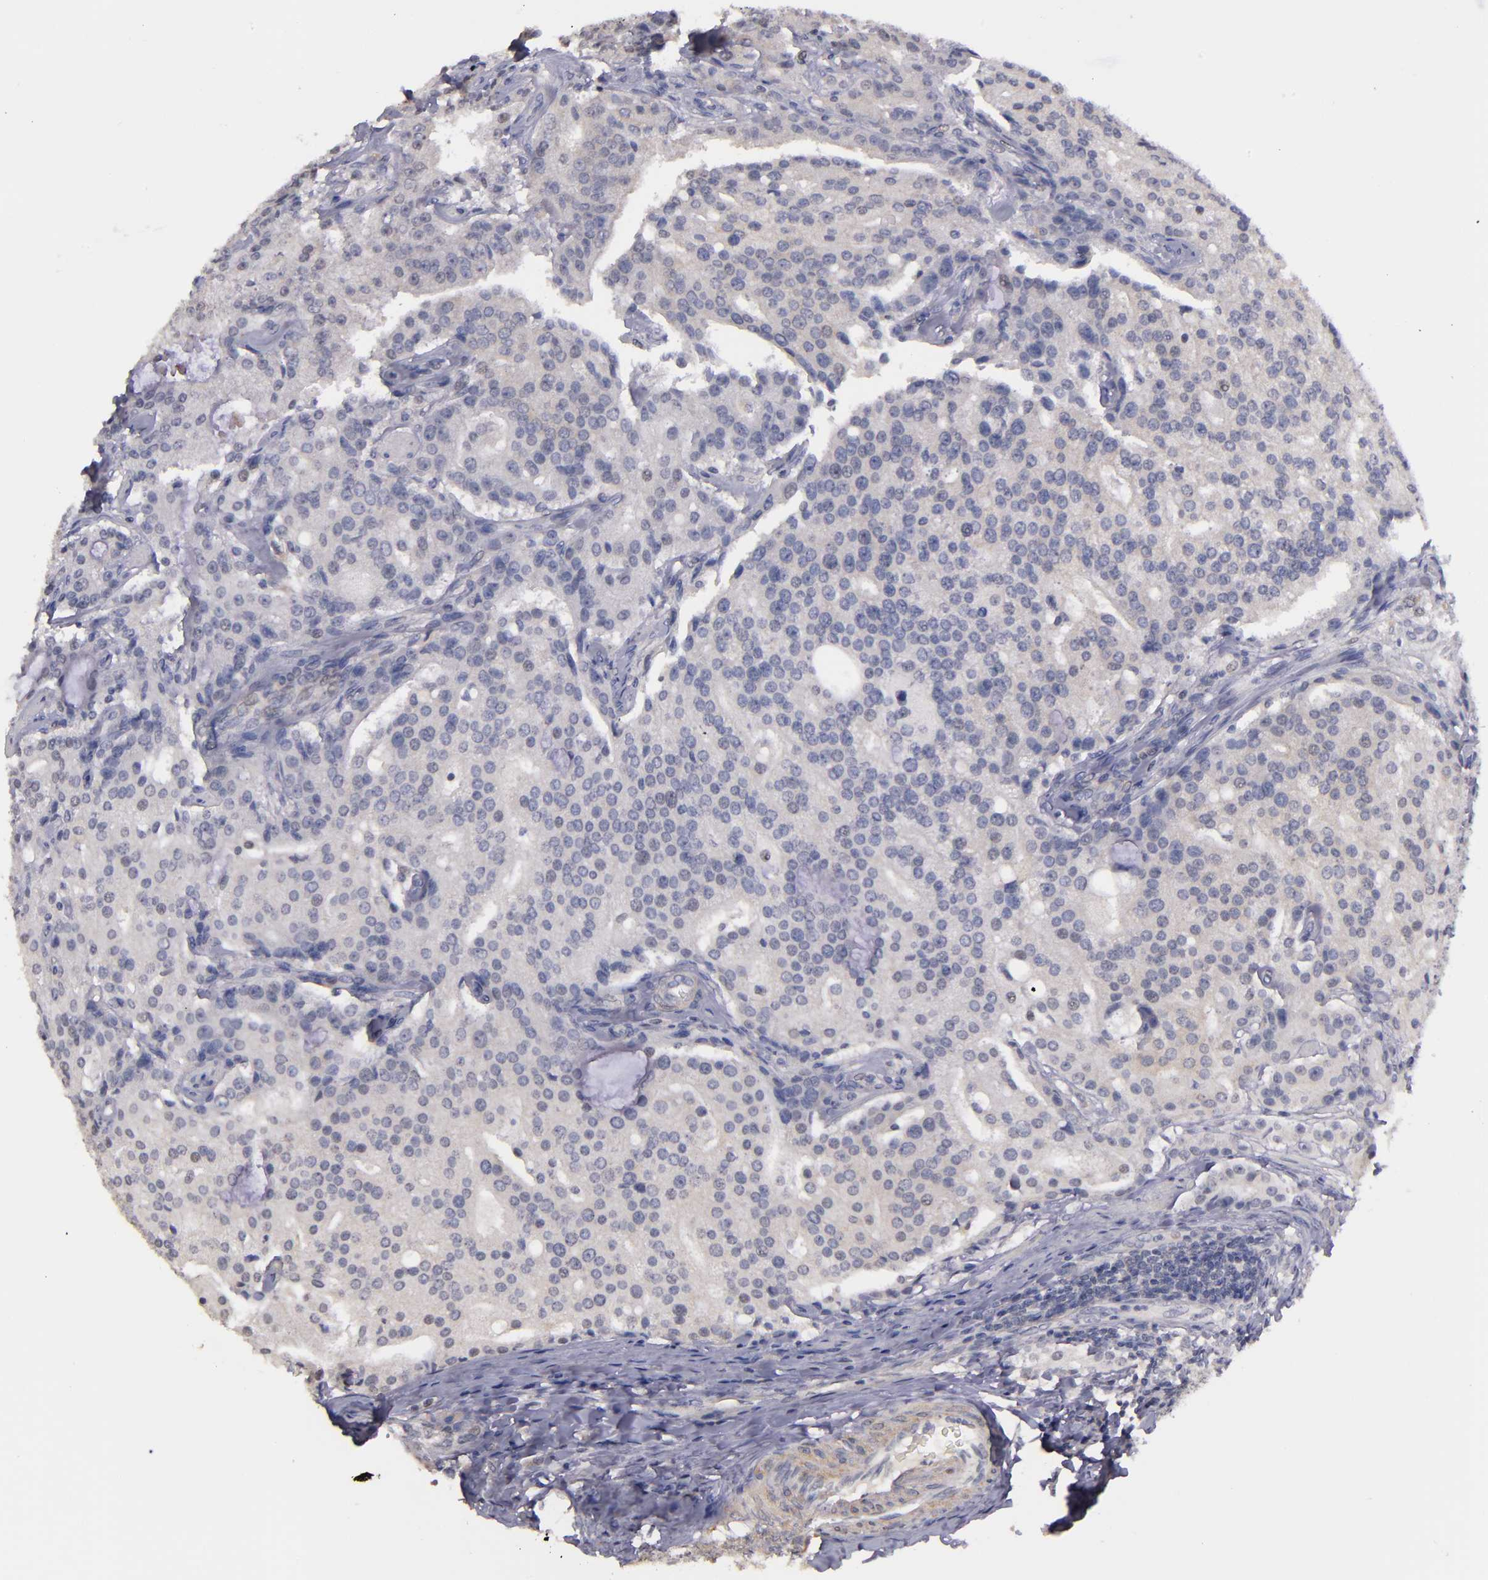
{"staining": {"intensity": "weak", "quantity": "<25%", "location": "nuclear"}, "tissue": "prostate cancer", "cell_type": "Tumor cells", "image_type": "cancer", "snomed": [{"axis": "morphology", "description": "Adenocarcinoma, Medium grade"}, {"axis": "topography", "description": "Prostate"}], "caption": "The histopathology image exhibits no significant expression in tumor cells of adenocarcinoma (medium-grade) (prostate).", "gene": "NRXN3", "patient": {"sex": "male", "age": 72}}